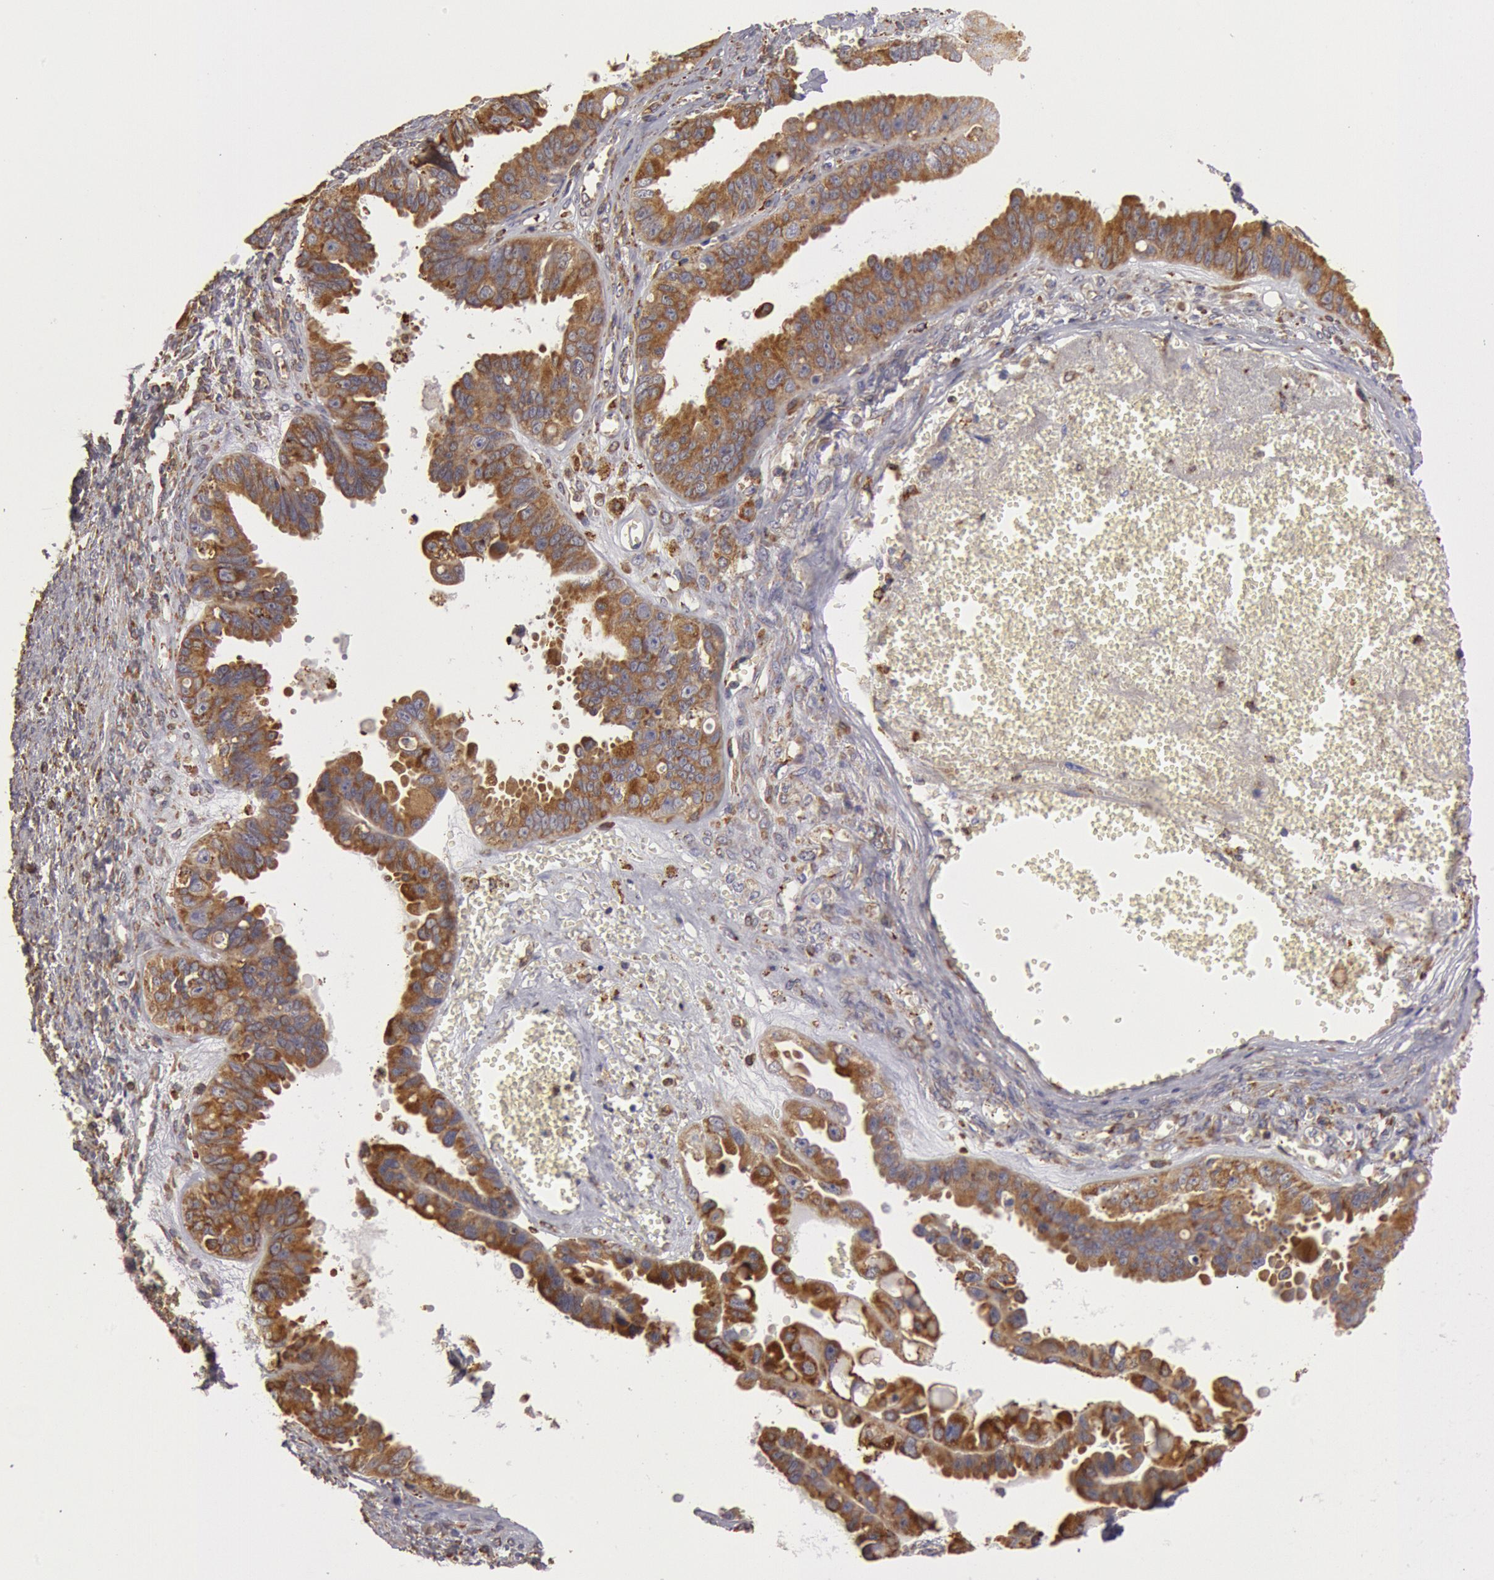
{"staining": {"intensity": "moderate", "quantity": ">75%", "location": "cytoplasmic/membranous"}, "tissue": "ovarian cancer", "cell_type": "Tumor cells", "image_type": "cancer", "snomed": [{"axis": "morphology", "description": "Carcinoma, endometroid"}, {"axis": "topography", "description": "Ovary"}], "caption": "IHC photomicrograph of ovarian cancer (endometroid carcinoma) stained for a protein (brown), which displays medium levels of moderate cytoplasmic/membranous positivity in approximately >75% of tumor cells.", "gene": "ERP44", "patient": {"sex": "female", "age": 85}}